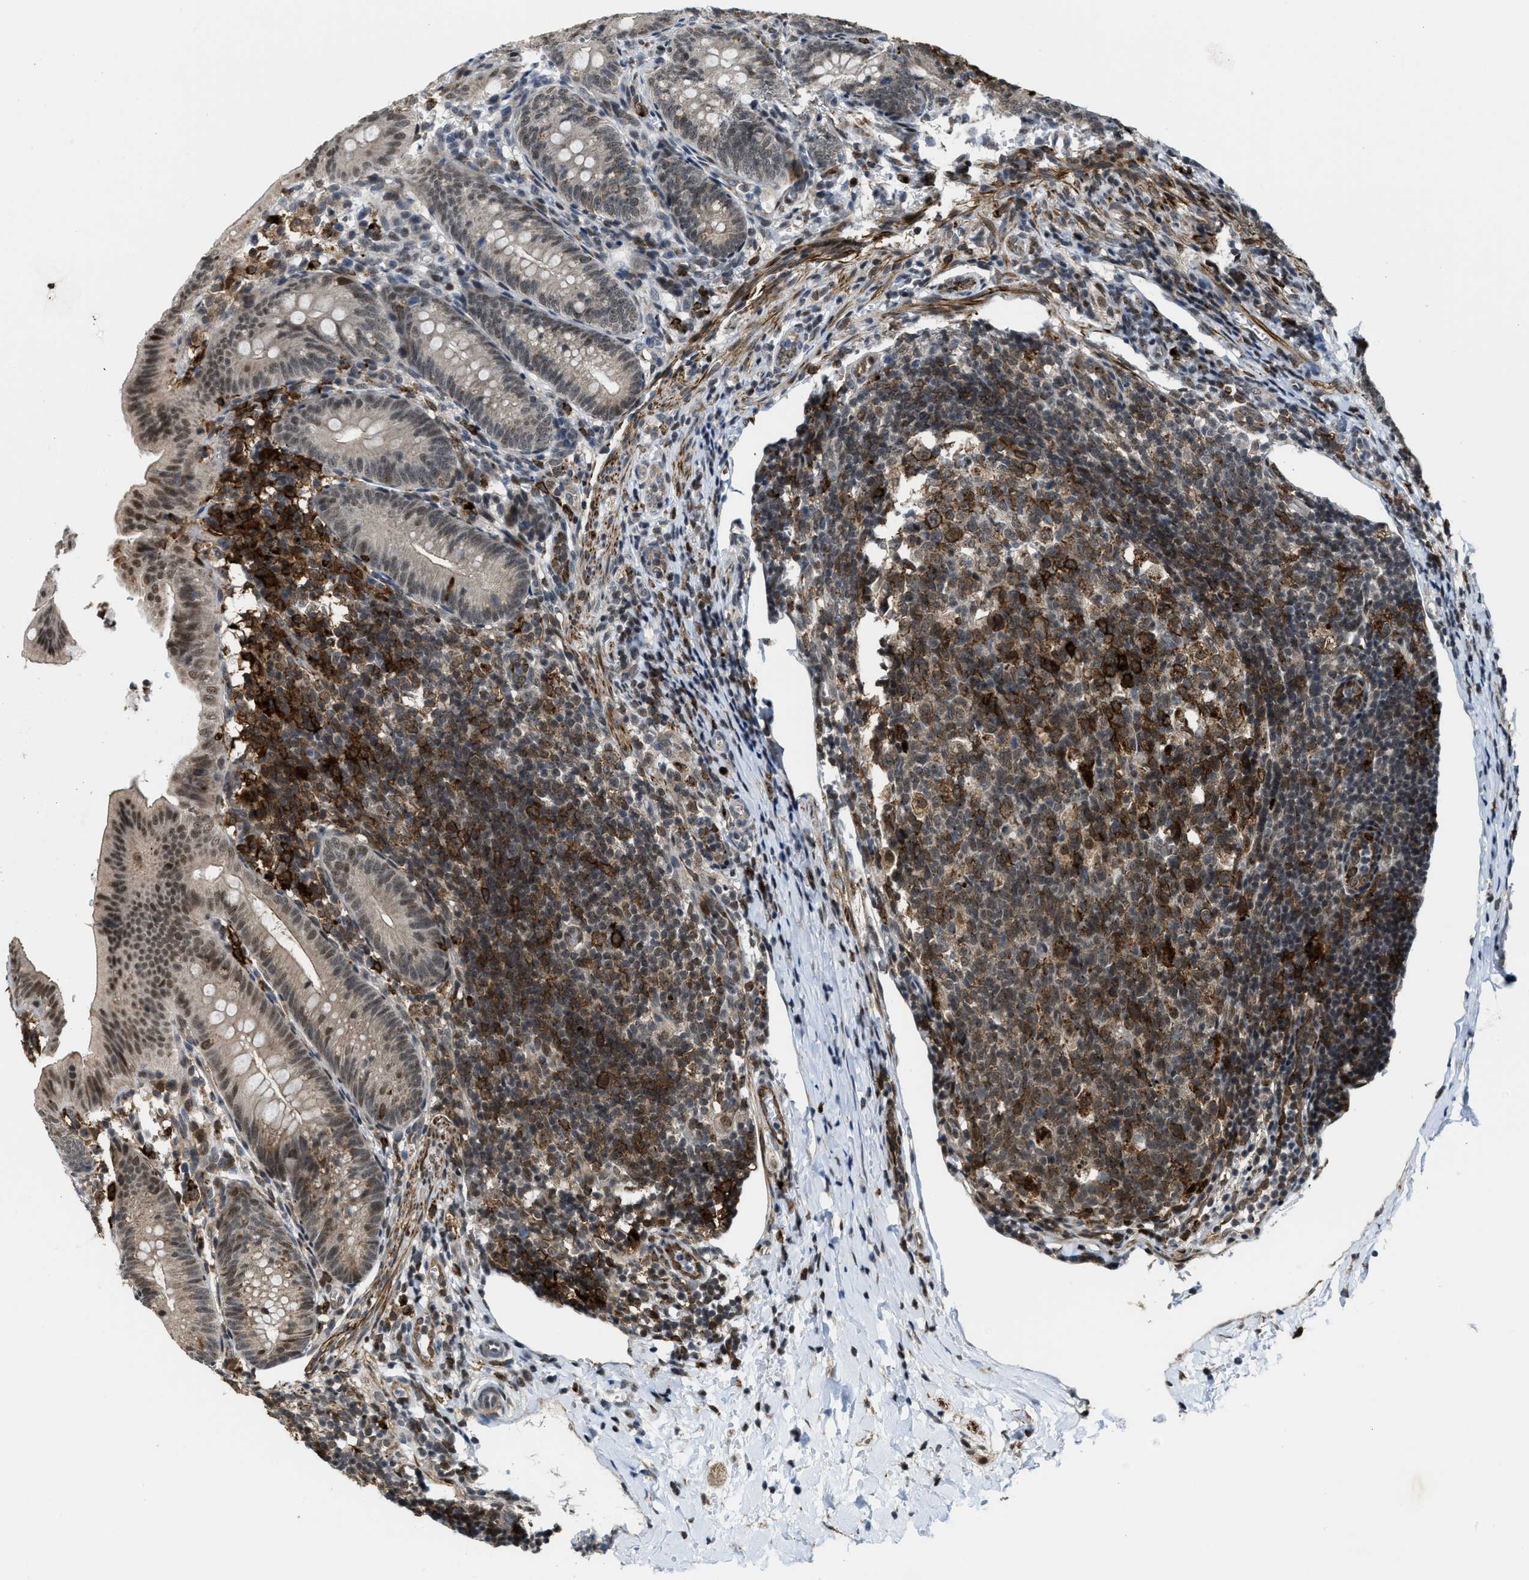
{"staining": {"intensity": "weak", "quantity": ">75%", "location": "cytoplasmic/membranous,nuclear"}, "tissue": "appendix", "cell_type": "Glandular cells", "image_type": "normal", "snomed": [{"axis": "morphology", "description": "Normal tissue, NOS"}, {"axis": "topography", "description": "Appendix"}], "caption": "Appendix stained for a protein demonstrates weak cytoplasmic/membranous,nuclear positivity in glandular cells.", "gene": "ZNF250", "patient": {"sex": "male", "age": 1}}